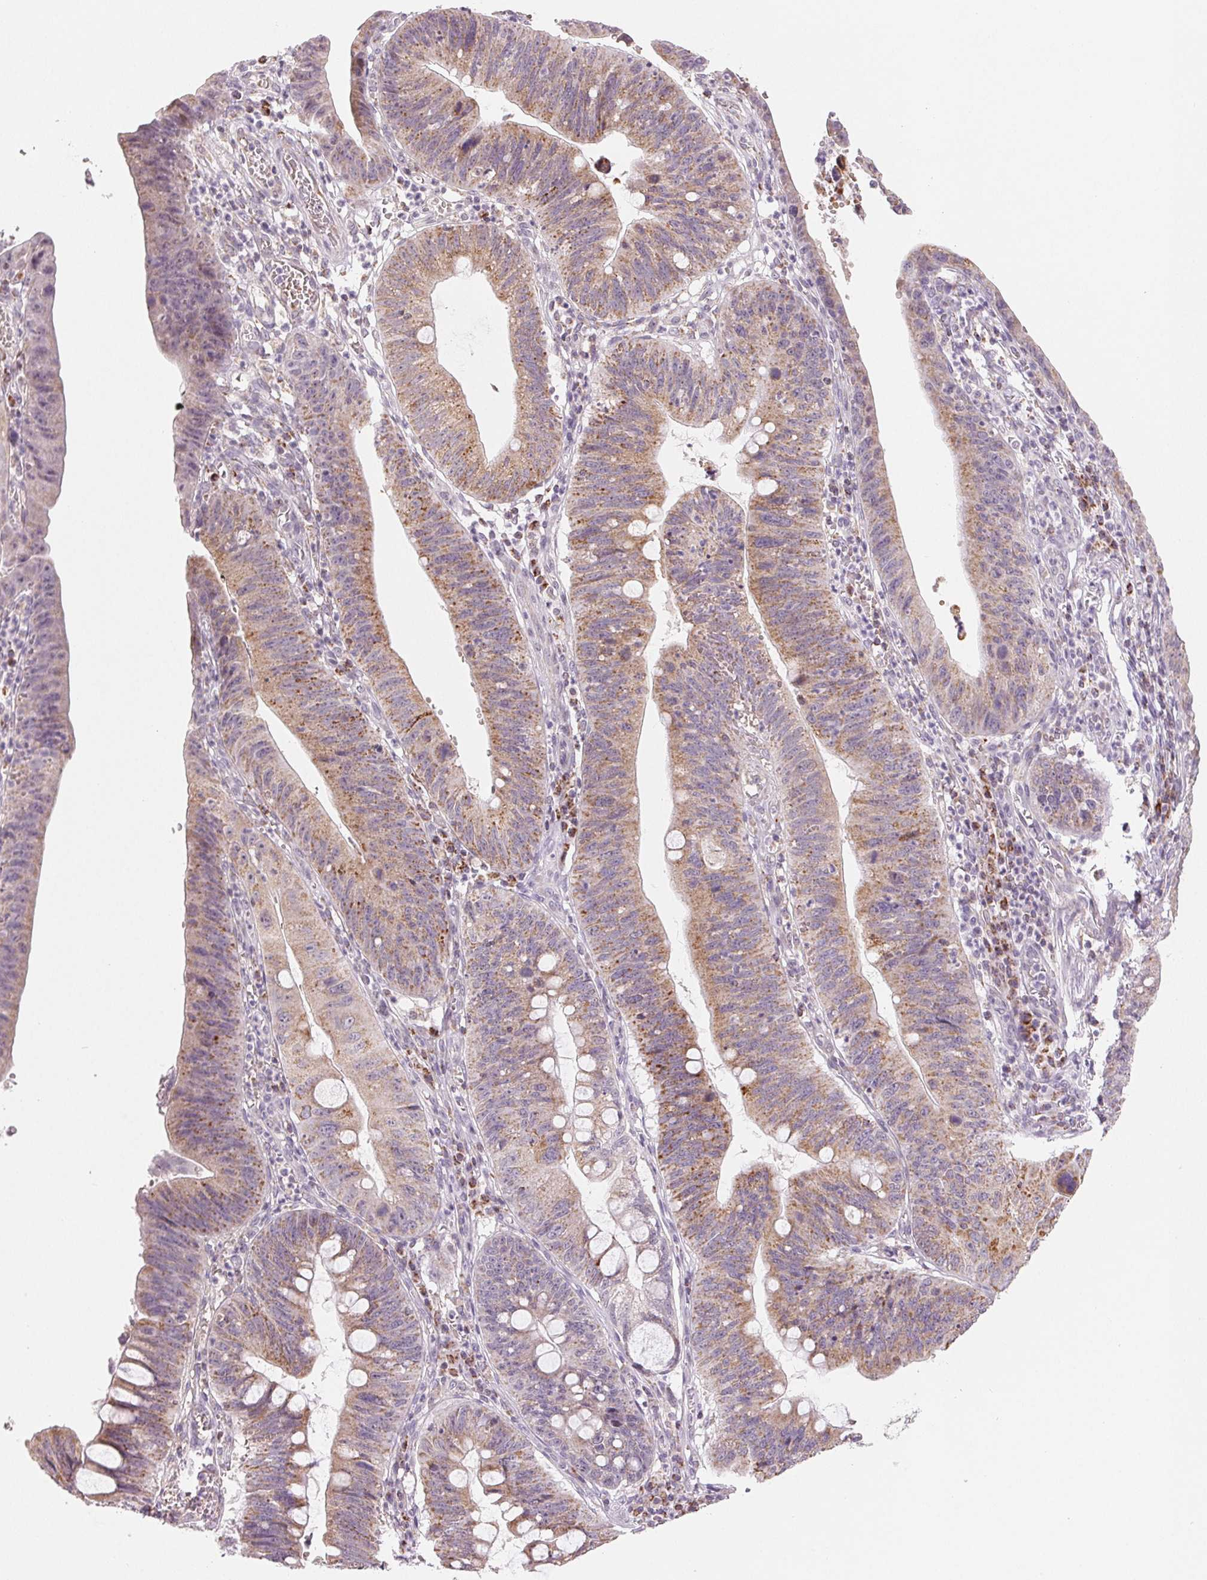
{"staining": {"intensity": "moderate", "quantity": "25%-75%", "location": "cytoplasmic/membranous"}, "tissue": "stomach cancer", "cell_type": "Tumor cells", "image_type": "cancer", "snomed": [{"axis": "morphology", "description": "Adenocarcinoma, NOS"}, {"axis": "topography", "description": "Stomach"}], "caption": "Immunohistochemical staining of human adenocarcinoma (stomach) reveals medium levels of moderate cytoplasmic/membranous protein staining in approximately 25%-75% of tumor cells. (DAB (3,3'-diaminobenzidine) IHC with brightfield microscopy, high magnification).", "gene": "HINT2", "patient": {"sex": "male", "age": 59}}